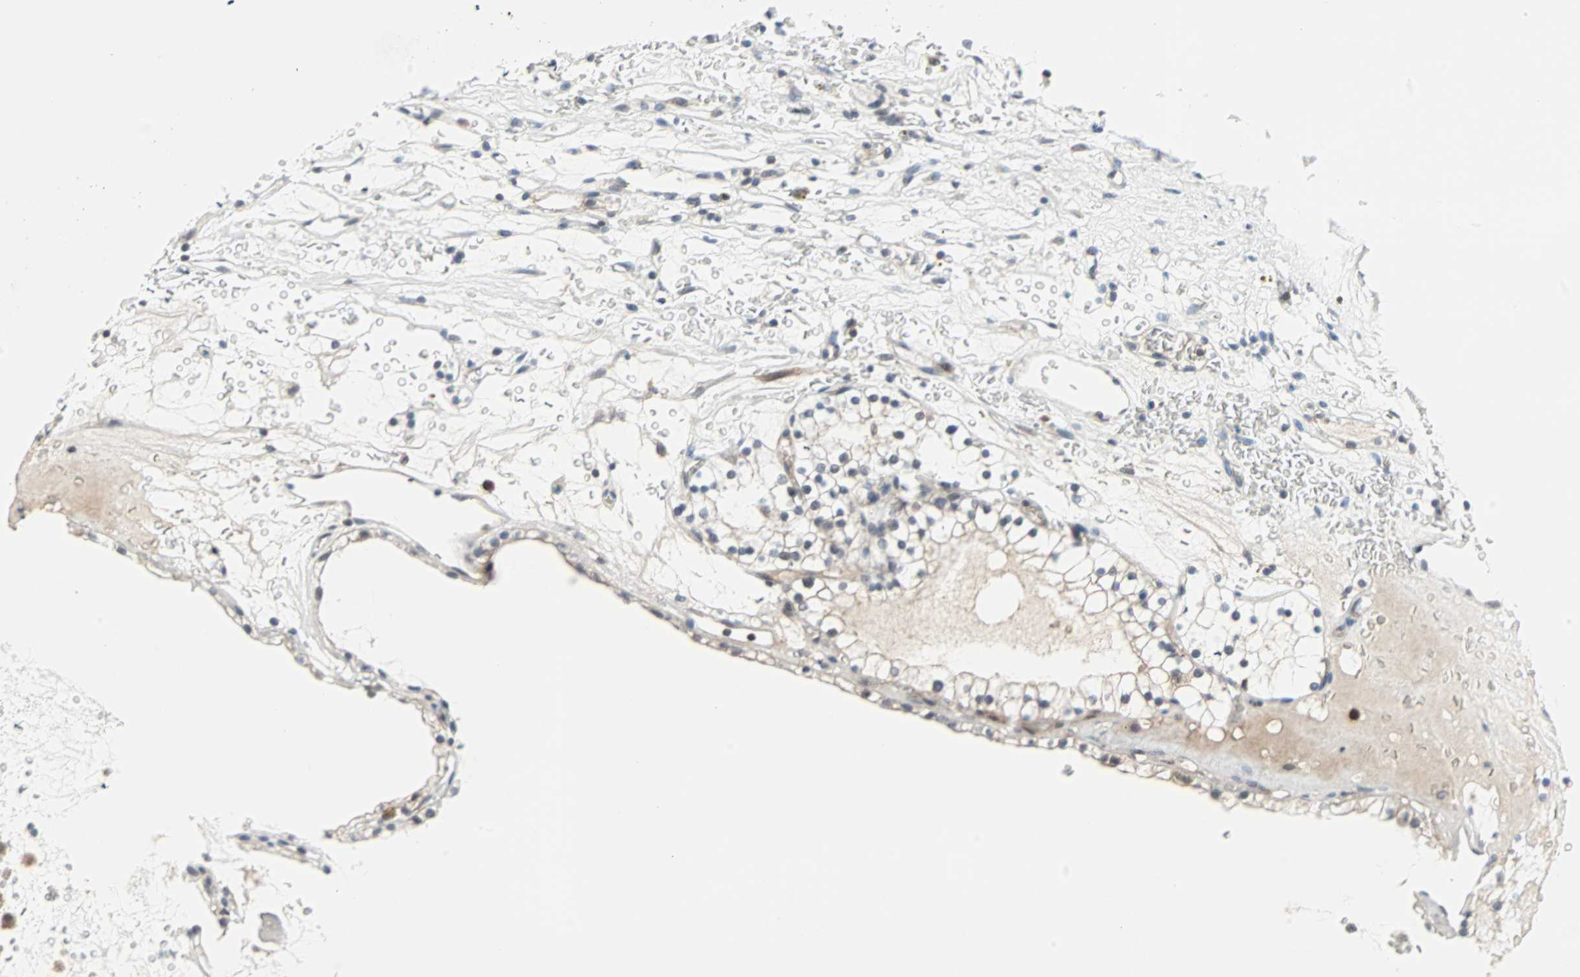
{"staining": {"intensity": "negative", "quantity": "none", "location": "none"}, "tissue": "renal cancer", "cell_type": "Tumor cells", "image_type": "cancer", "snomed": [{"axis": "morphology", "description": "Adenocarcinoma, NOS"}, {"axis": "topography", "description": "Kidney"}], "caption": "This image is of renal cancer (adenocarcinoma) stained with immunohistochemistry to label a protein in brown with the nuclei are counter-stained blue. There is no positivity in tumor cells.", "gene": "CASP3", "patient": {"sex": "female", "age": 41}}